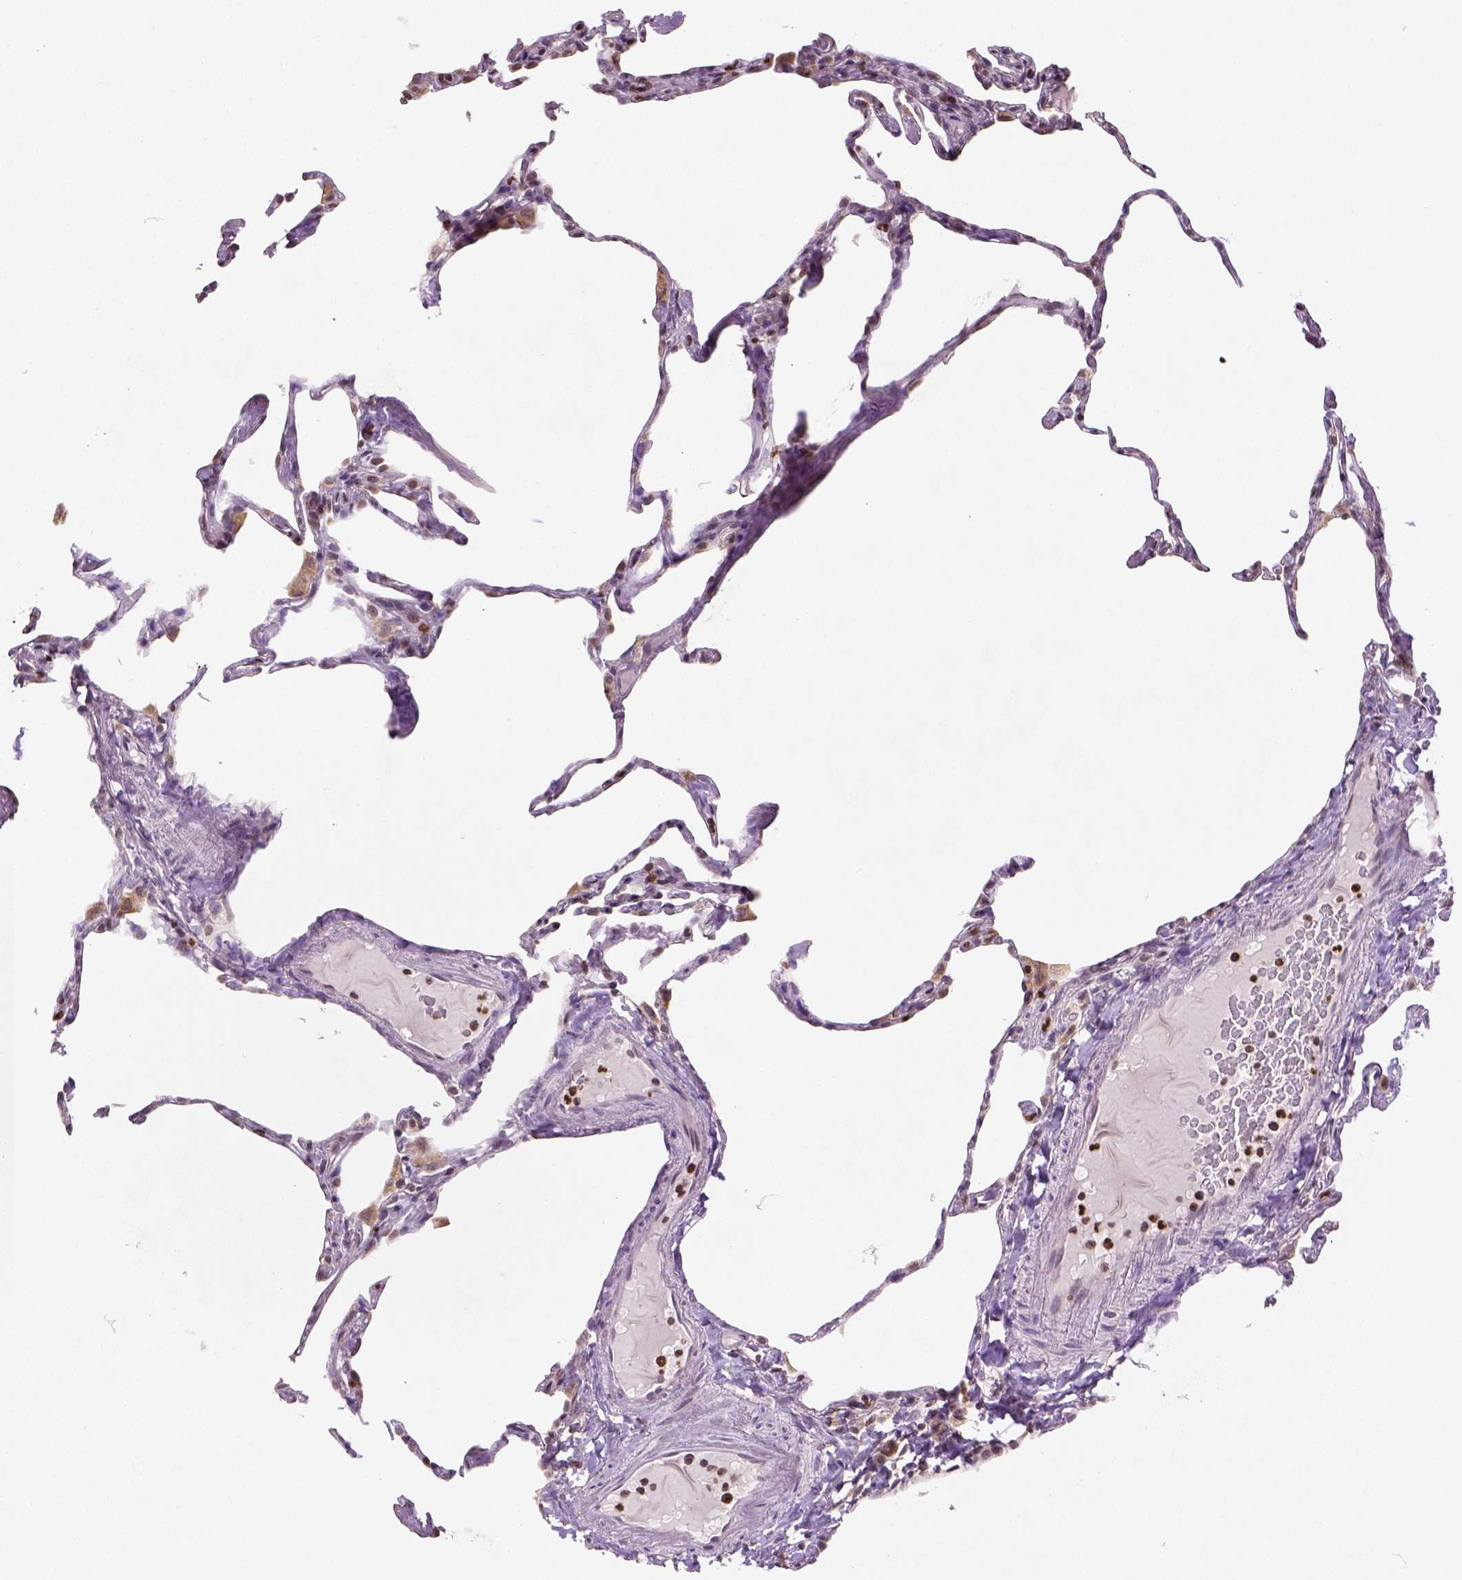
{"staining": {"intensity": "negative", "quantity": "none", "location": "none"}, "tissue": "lung", "cell_type": "Alveolar cells", "image_type": "normal", "snomed": [{"axis": "morphology", "description": "Normal tissue, NOS"}, {"axis": "topography", "description": "Lung"}], "caption": "Photomicrograph shows no significant protein staining in alveolar cells of normal lung. (Brightfield microscopy of DAB IHC at high magnification).", "gene": "NUDT3", "patient": {"sex": "male", "age": 65}}